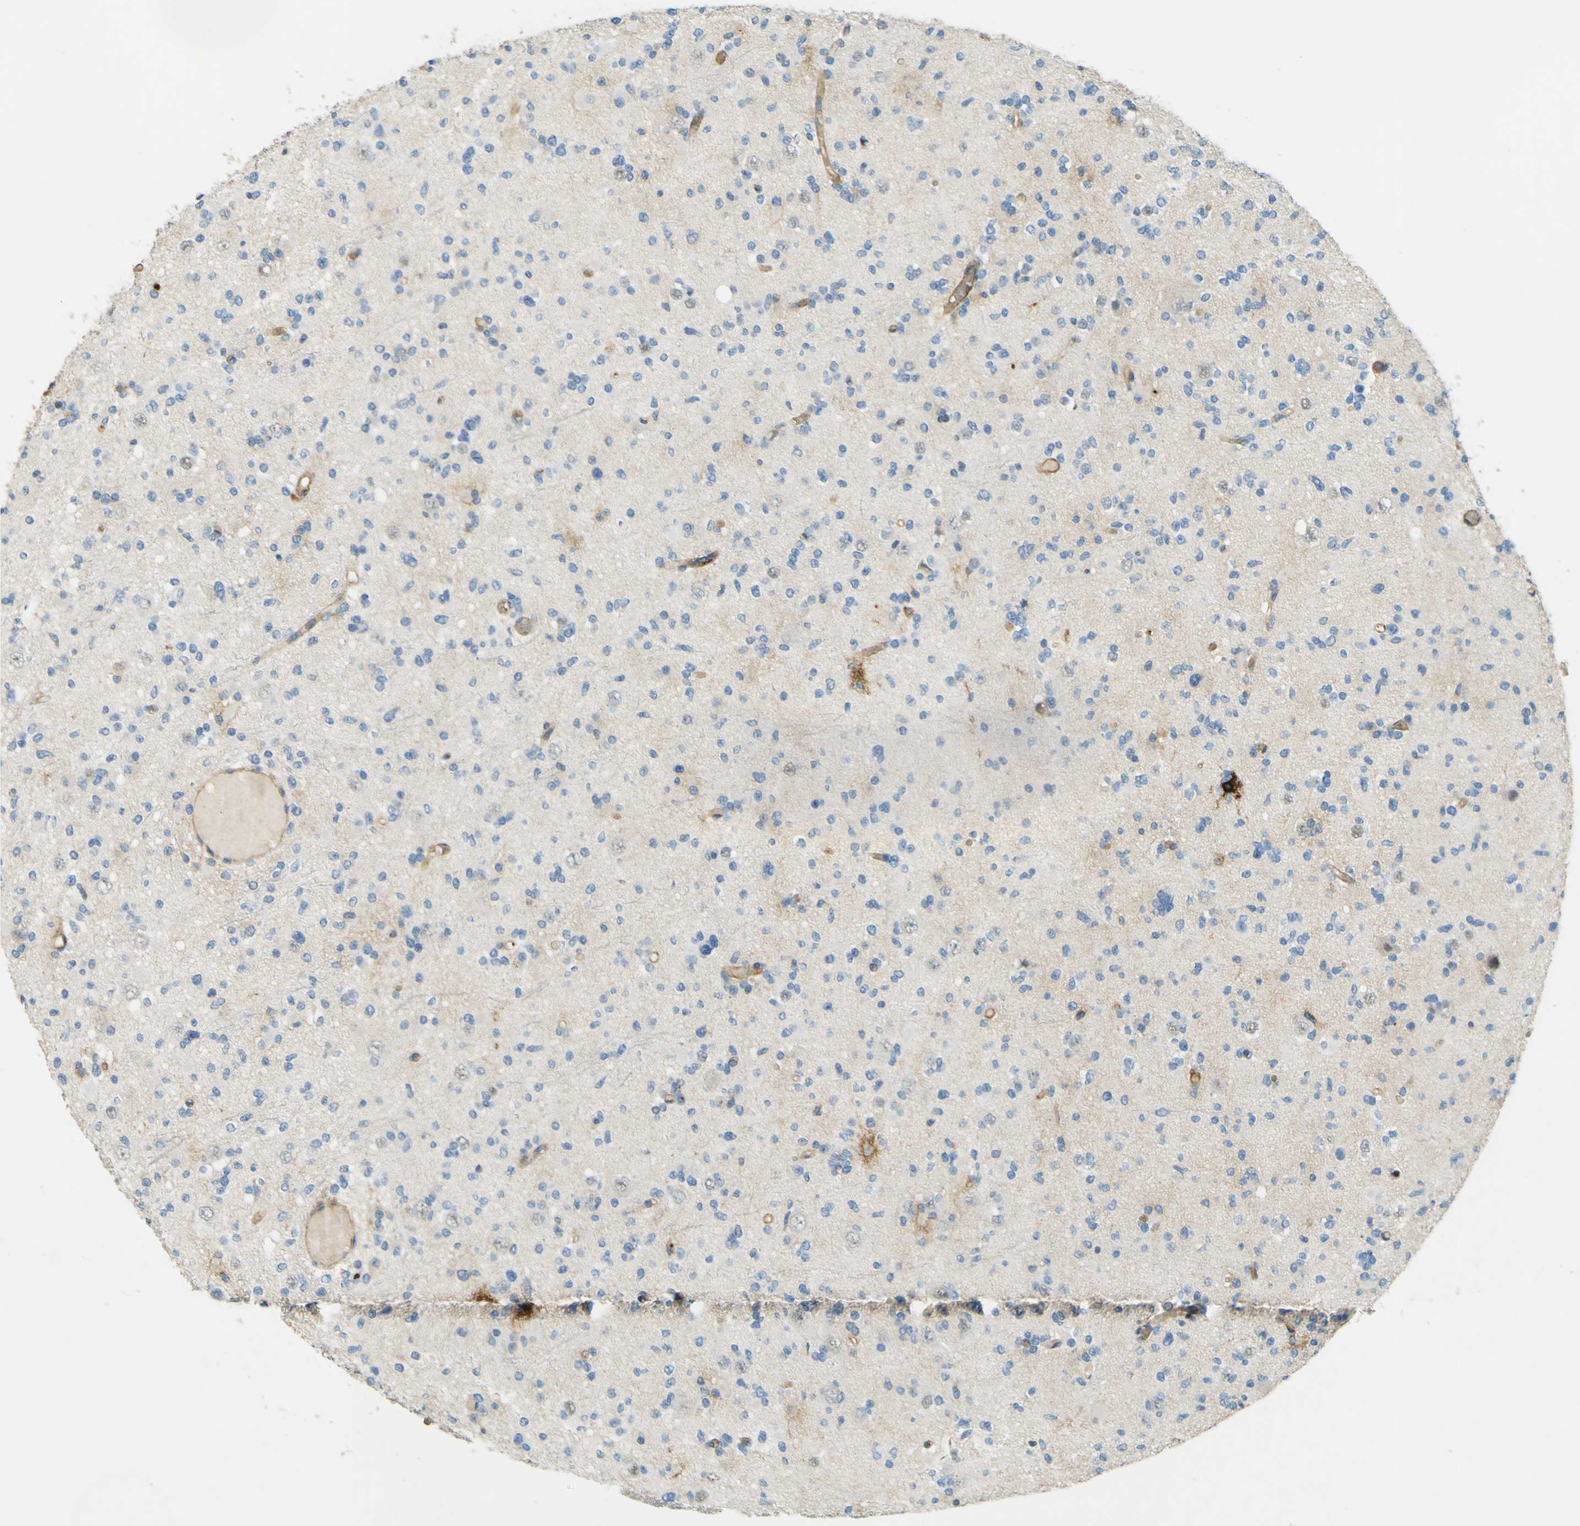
{"staining": {"intensity": "negative", "quantity": "none", "location": "none"}, "tissue": "glioma", "cell_type": "Tumor cells", "image_type": "cancer", "snomed": [{"axis": "morphology", "description": "Glioma, malignant, Low grade"}, {"axis": "topography", "description": "Brain"}], "caption": "DAB immunohistochemical staining of human malignant glioma (low-grade) demonstrates no significant expression in tumor cells.", "gene": "PLXDC1", "patient": {"sex": "female", "age": 22}}